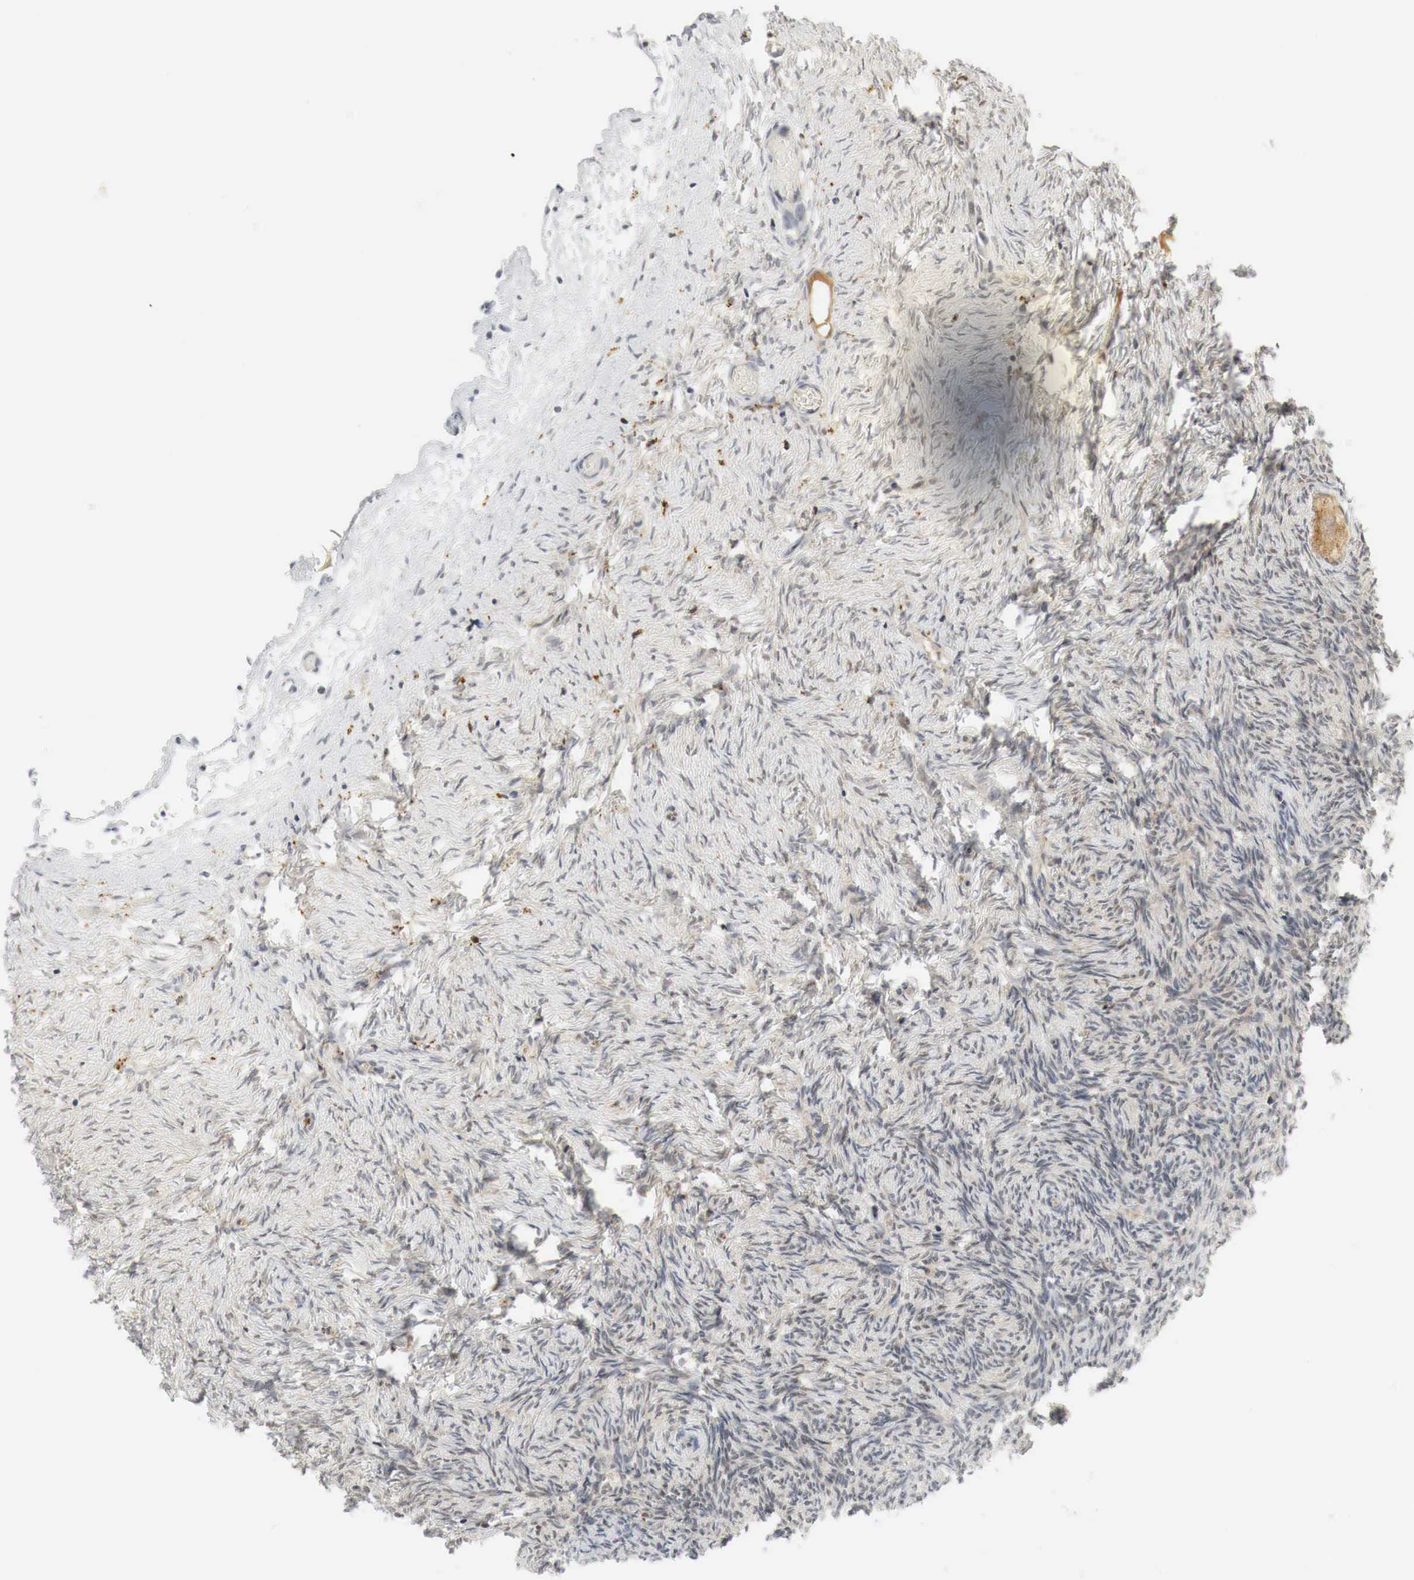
{"staining": {"intensity": "weak", "quantity": "25%-75%", "location": "cytoplasmic/membranous,nuclear"}, "tissue": "ovary", "cell_type": "Ovarian stroma cells", "image_type": "normal", "snomed": [{"axis": "morphology", "description": "Normal tissue, NOS"}, {"axis": "topography", "description": "Ovary"}], "caption": "The immunohistochemical stain highlights weak cytoplasmic/membranous,nuclear expression in ovarian stroma cells of benign ovary. Ihc stains the protein in brown and the nuclei are stained blue.", "gene": "MYC", "patient": {"sex": "female", "age": 32}}